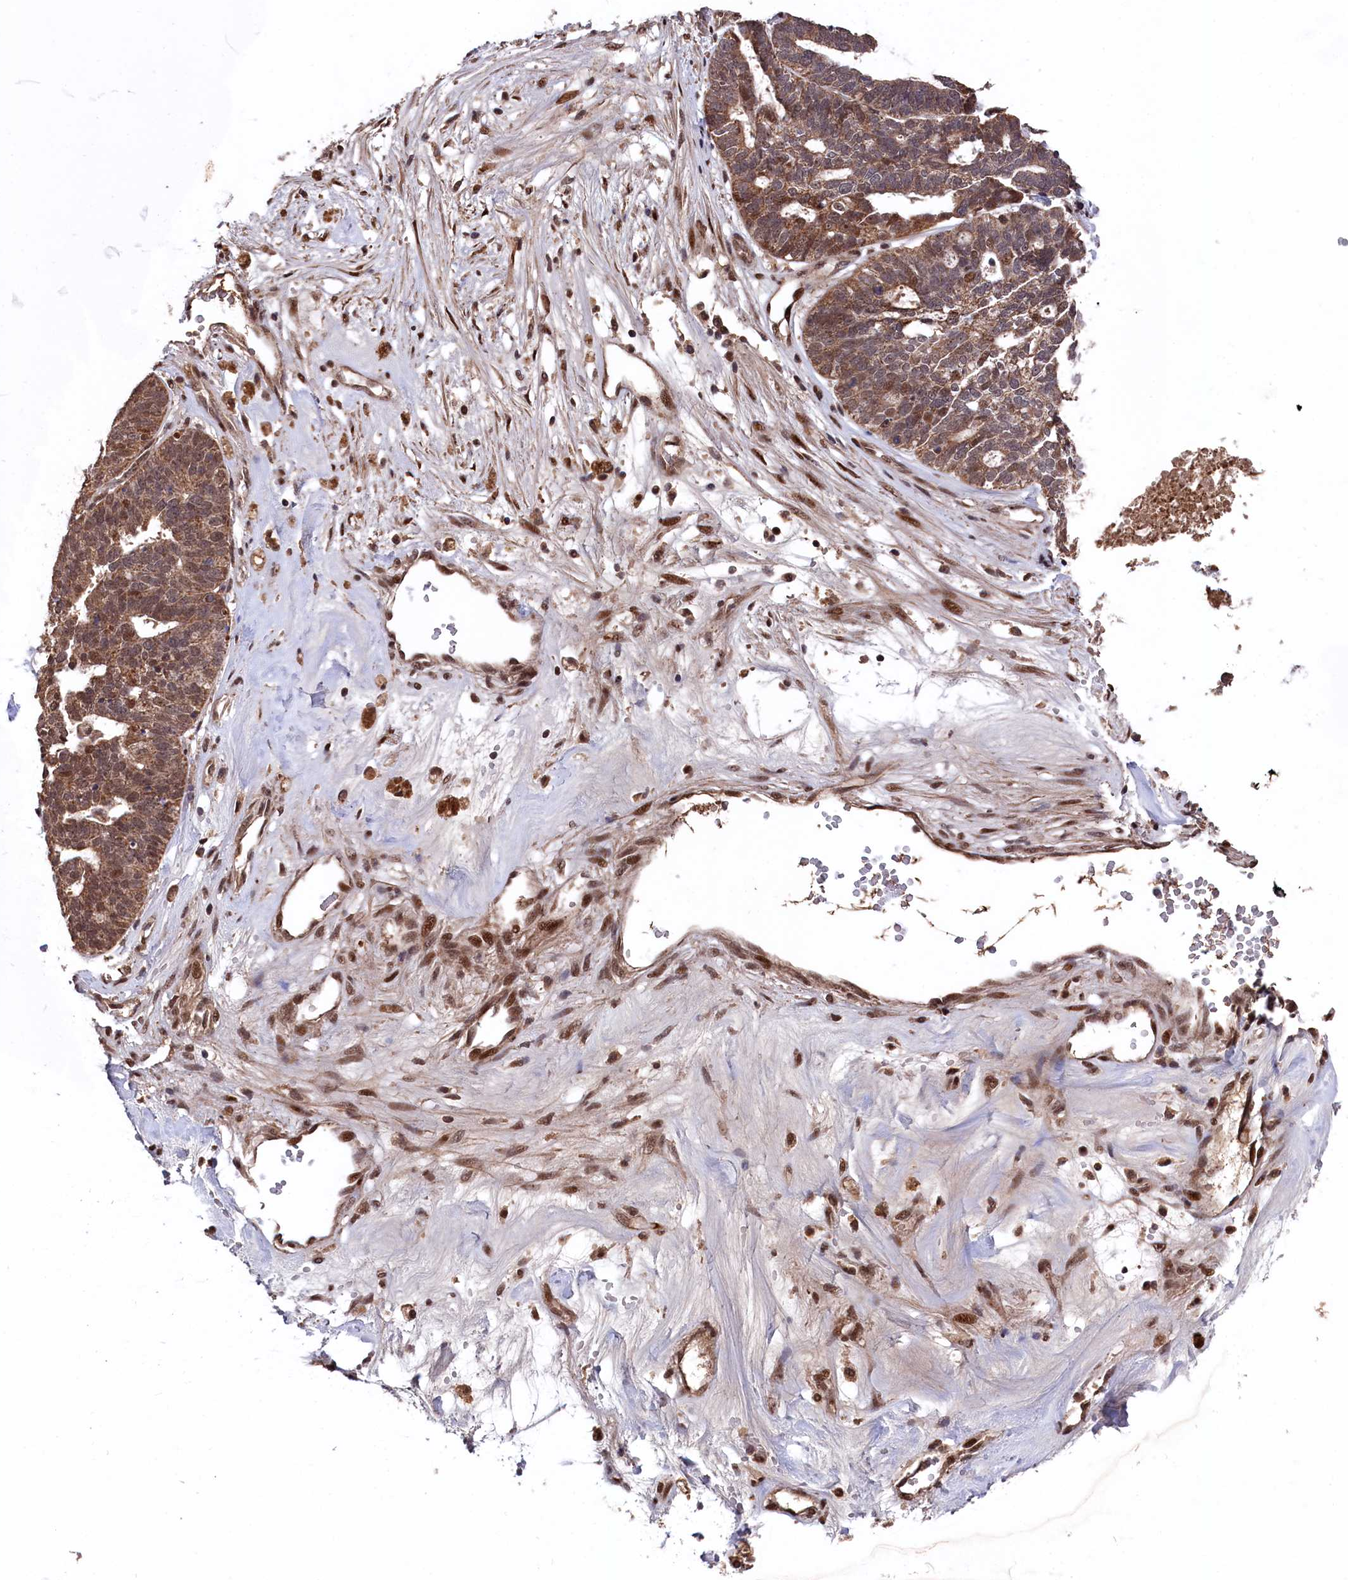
{"staining": {"intensity": "moderate", "quantity": ">75%", "location": "cytoplasmic/membranous,nuclear"}, "tissue": "ovarian cancer", "cell_type": "Tumor cells", "image_type": "cancer", "snomed": [{"axis": "morphology", "description": "Cystadenocarcinoma, serous, NOS"}, {"axis": "topography", "description": "Ovary"}], "caption": "Approximately >75% of tumor cells in human ovarian cancer (serous cystadenocarcinoma) reveal moderate cytoplasmic/membranous and nuclear protein expression as visualized by brown immunohistochemical staining.", "gene": "CLPX", "patient": {"sex": "female", "age": 59}}